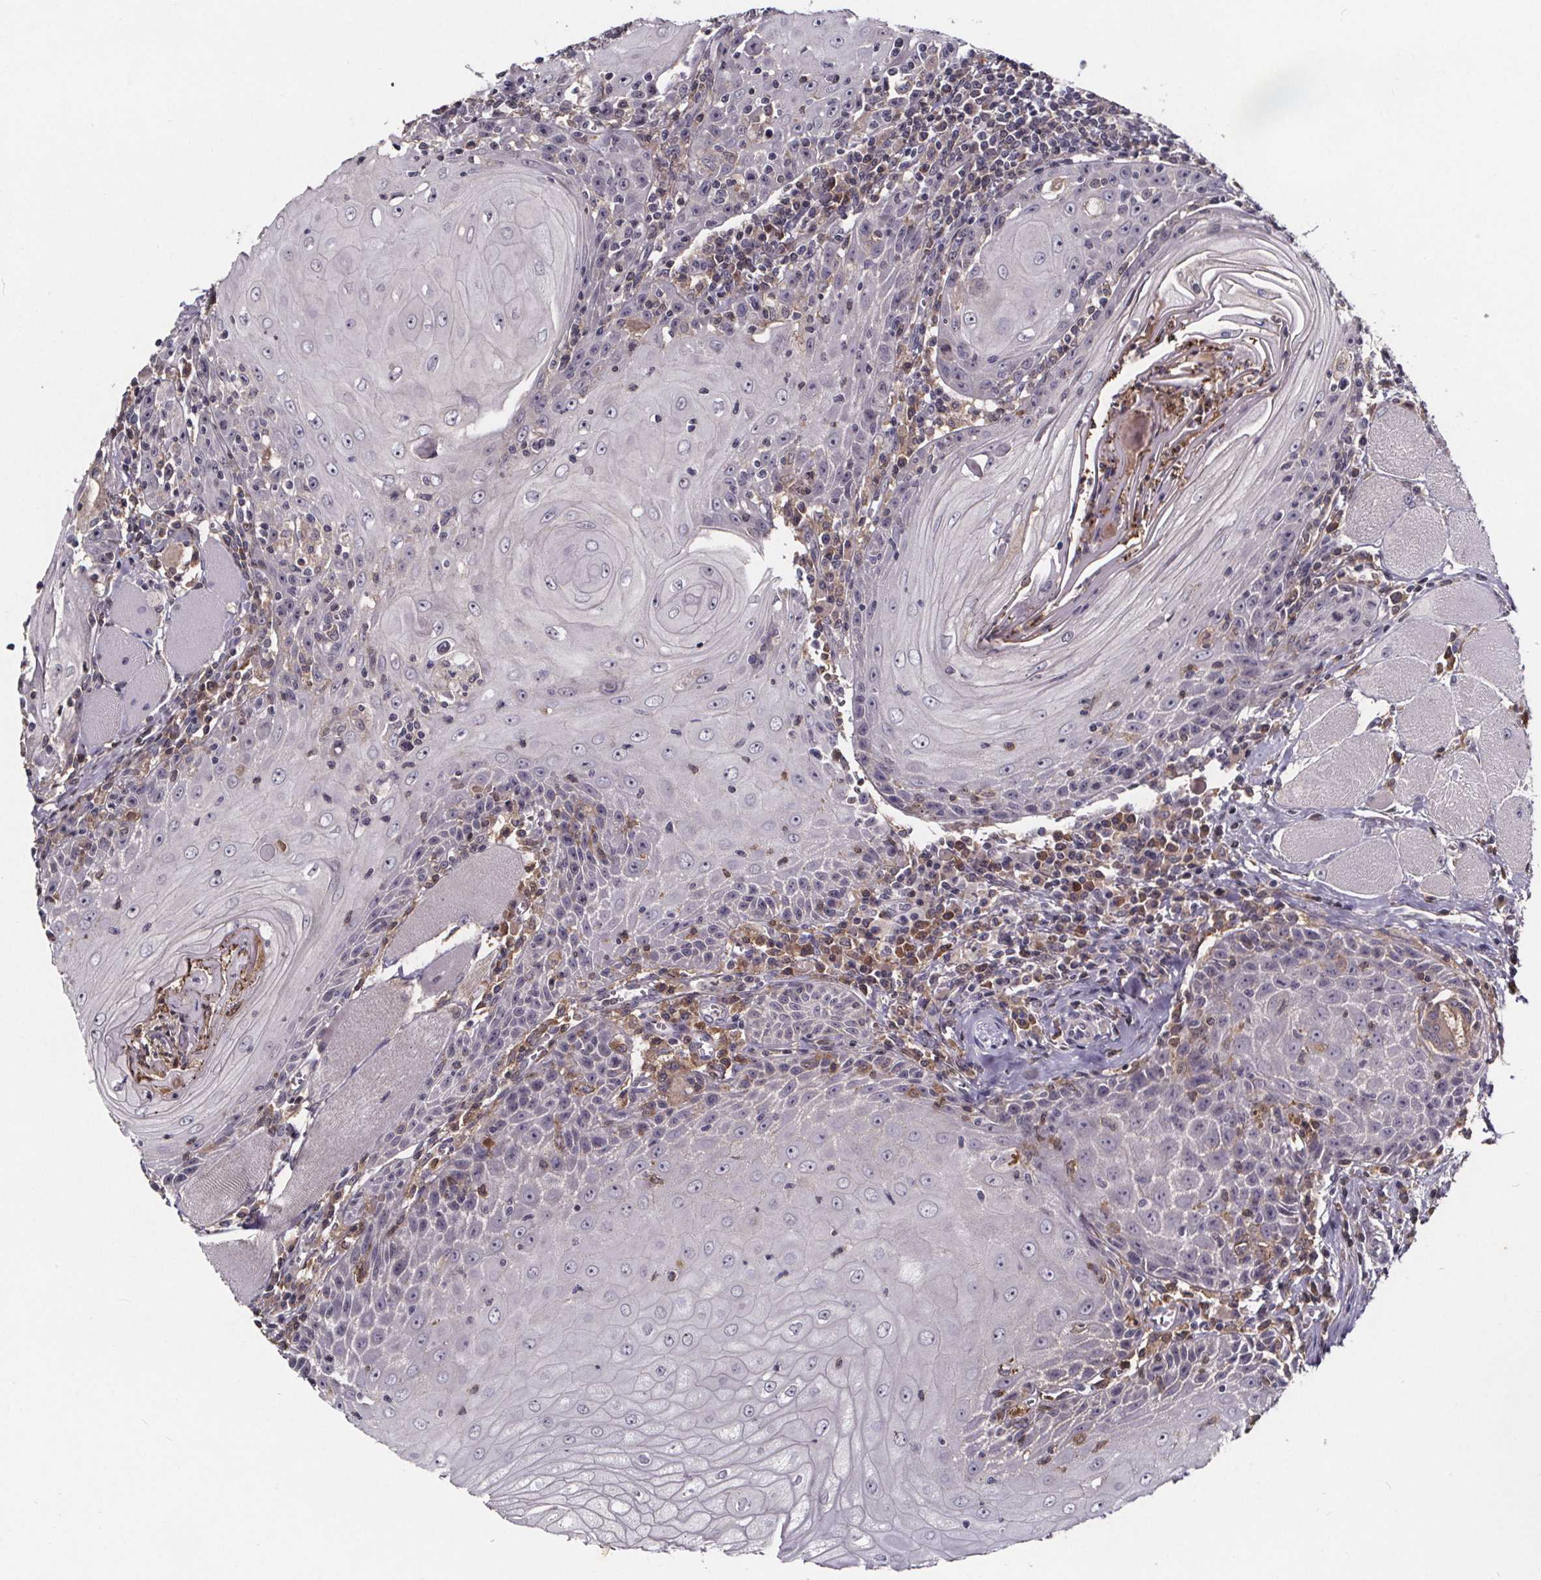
{"staining": {"intensity": "negative", "quantity": "none", "location": "none"}, "tissue": "head and neck cancer", "cell_type": "Tumor cells", "image_type": "cancer", "snomed": [{"axis": "morphology", "description": "Normal tissue, NOS"}, {"axis": "morphology", "description": "Squamous cell carcinoma, NOS"}, {"axis": "topography", "description": "Oral tissue"}, {"axis": "topography", "description": "Head-Neck"}], "caption": "Immunohistochemistry photomicrograph of head and neck squamous cell carcinoma stained for a protein (brown), which displays no expression in tumor cells.", "gene": "NPHP4", "patient": {"sex": "male", "age": 52}}